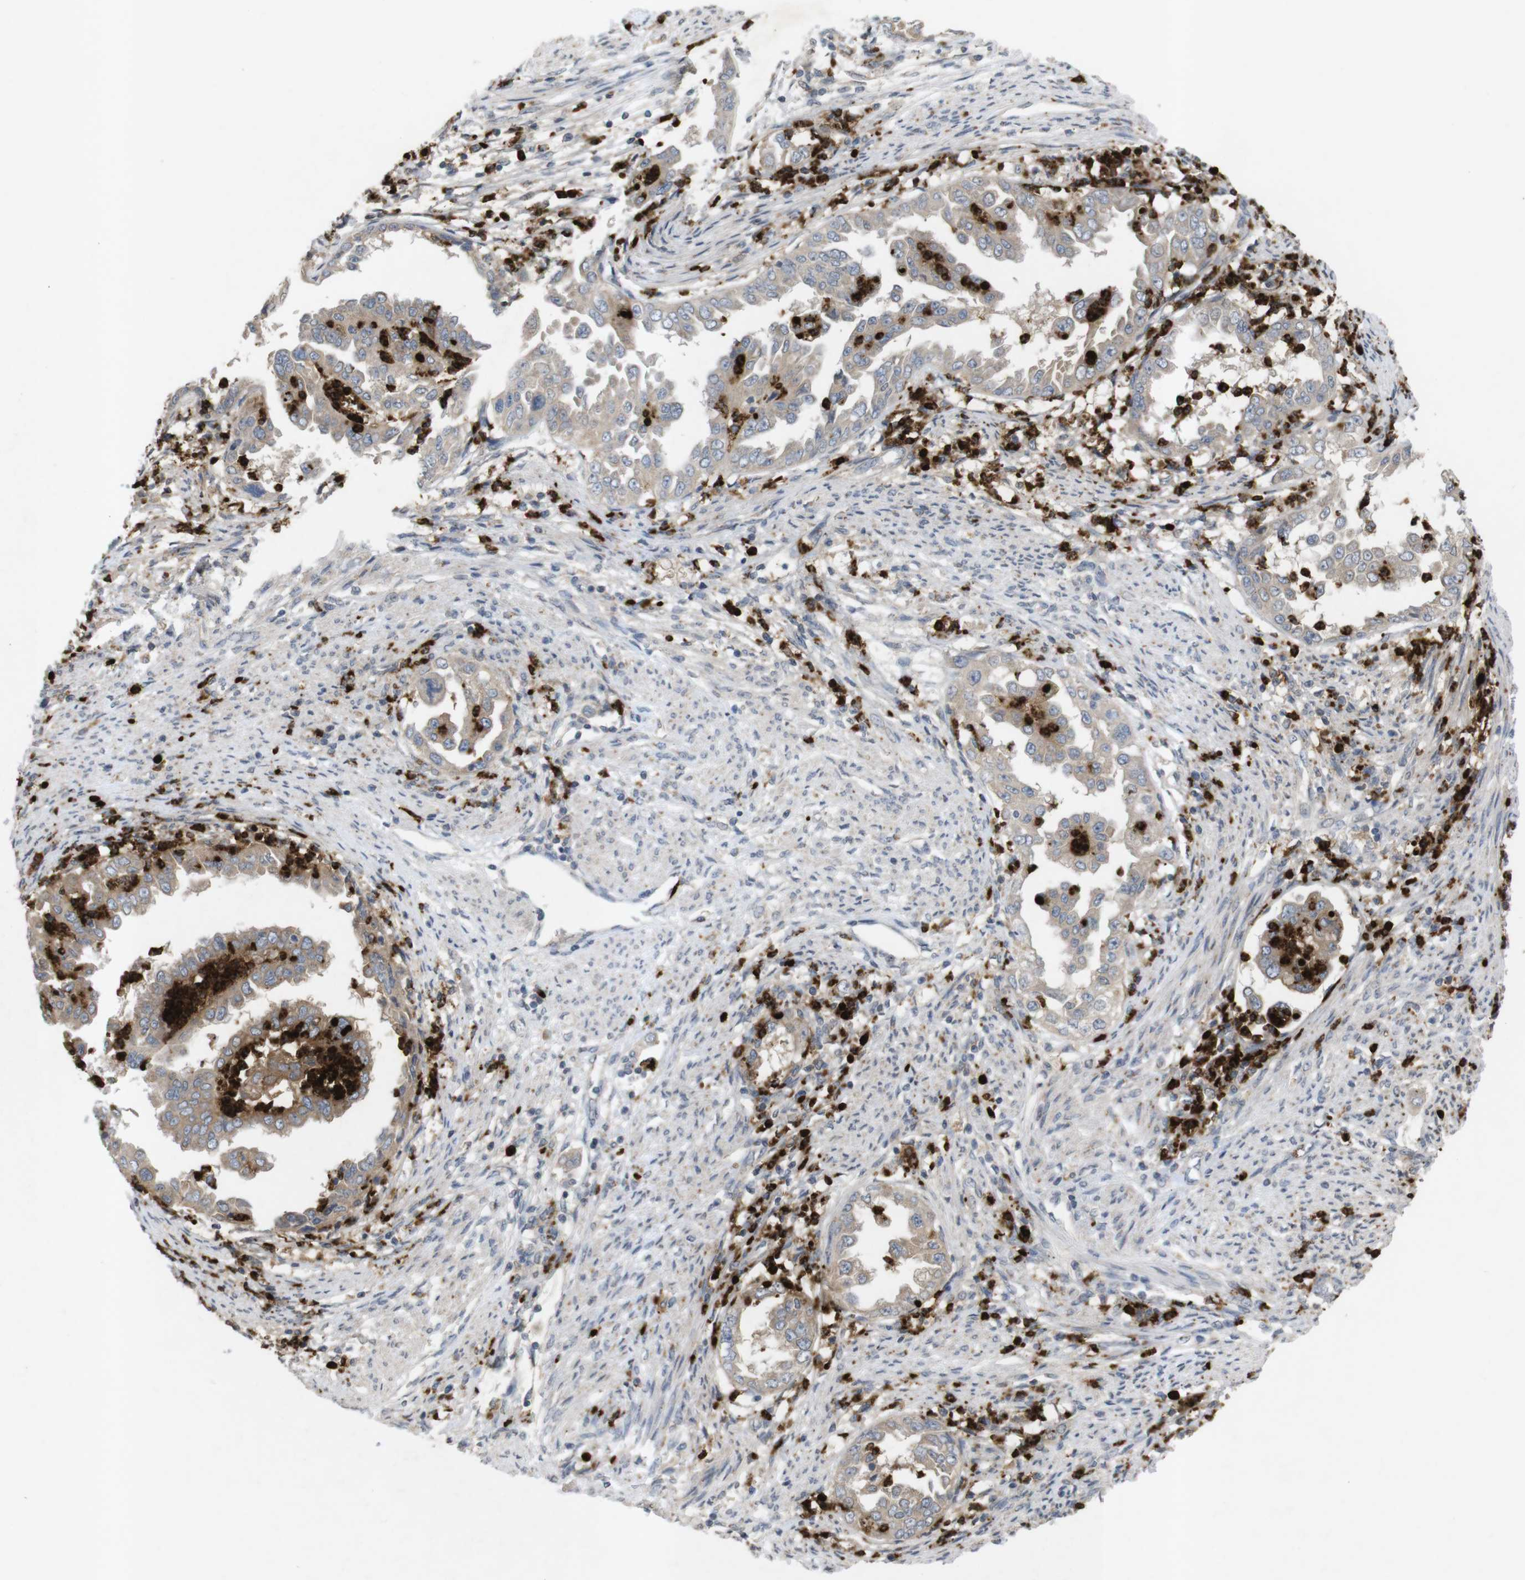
{"staining": {"intensity": "weak", "quantity": ">75%", "location": "cytoplasmic/membranous"}, "tissue": "endometrial cancer", "cell_type": "Tumor cells", "image_type": "cancer", "snomed": [{"axis": "morphology", "description": "Adenocarcinoma, NOS"}, {"axis": "topography", "description": "Endometrium"}], "caption": "A photomicrograph of human endometrial cancer stained for a protein demonstrates weak cytoplasmic/membranous brown staining in tumor cells. The protein of interest is shown in brown color, while the nuclei are stained blue.", "gene": "TSPAN14", "patient": {"sex": "female", "age": 85}}